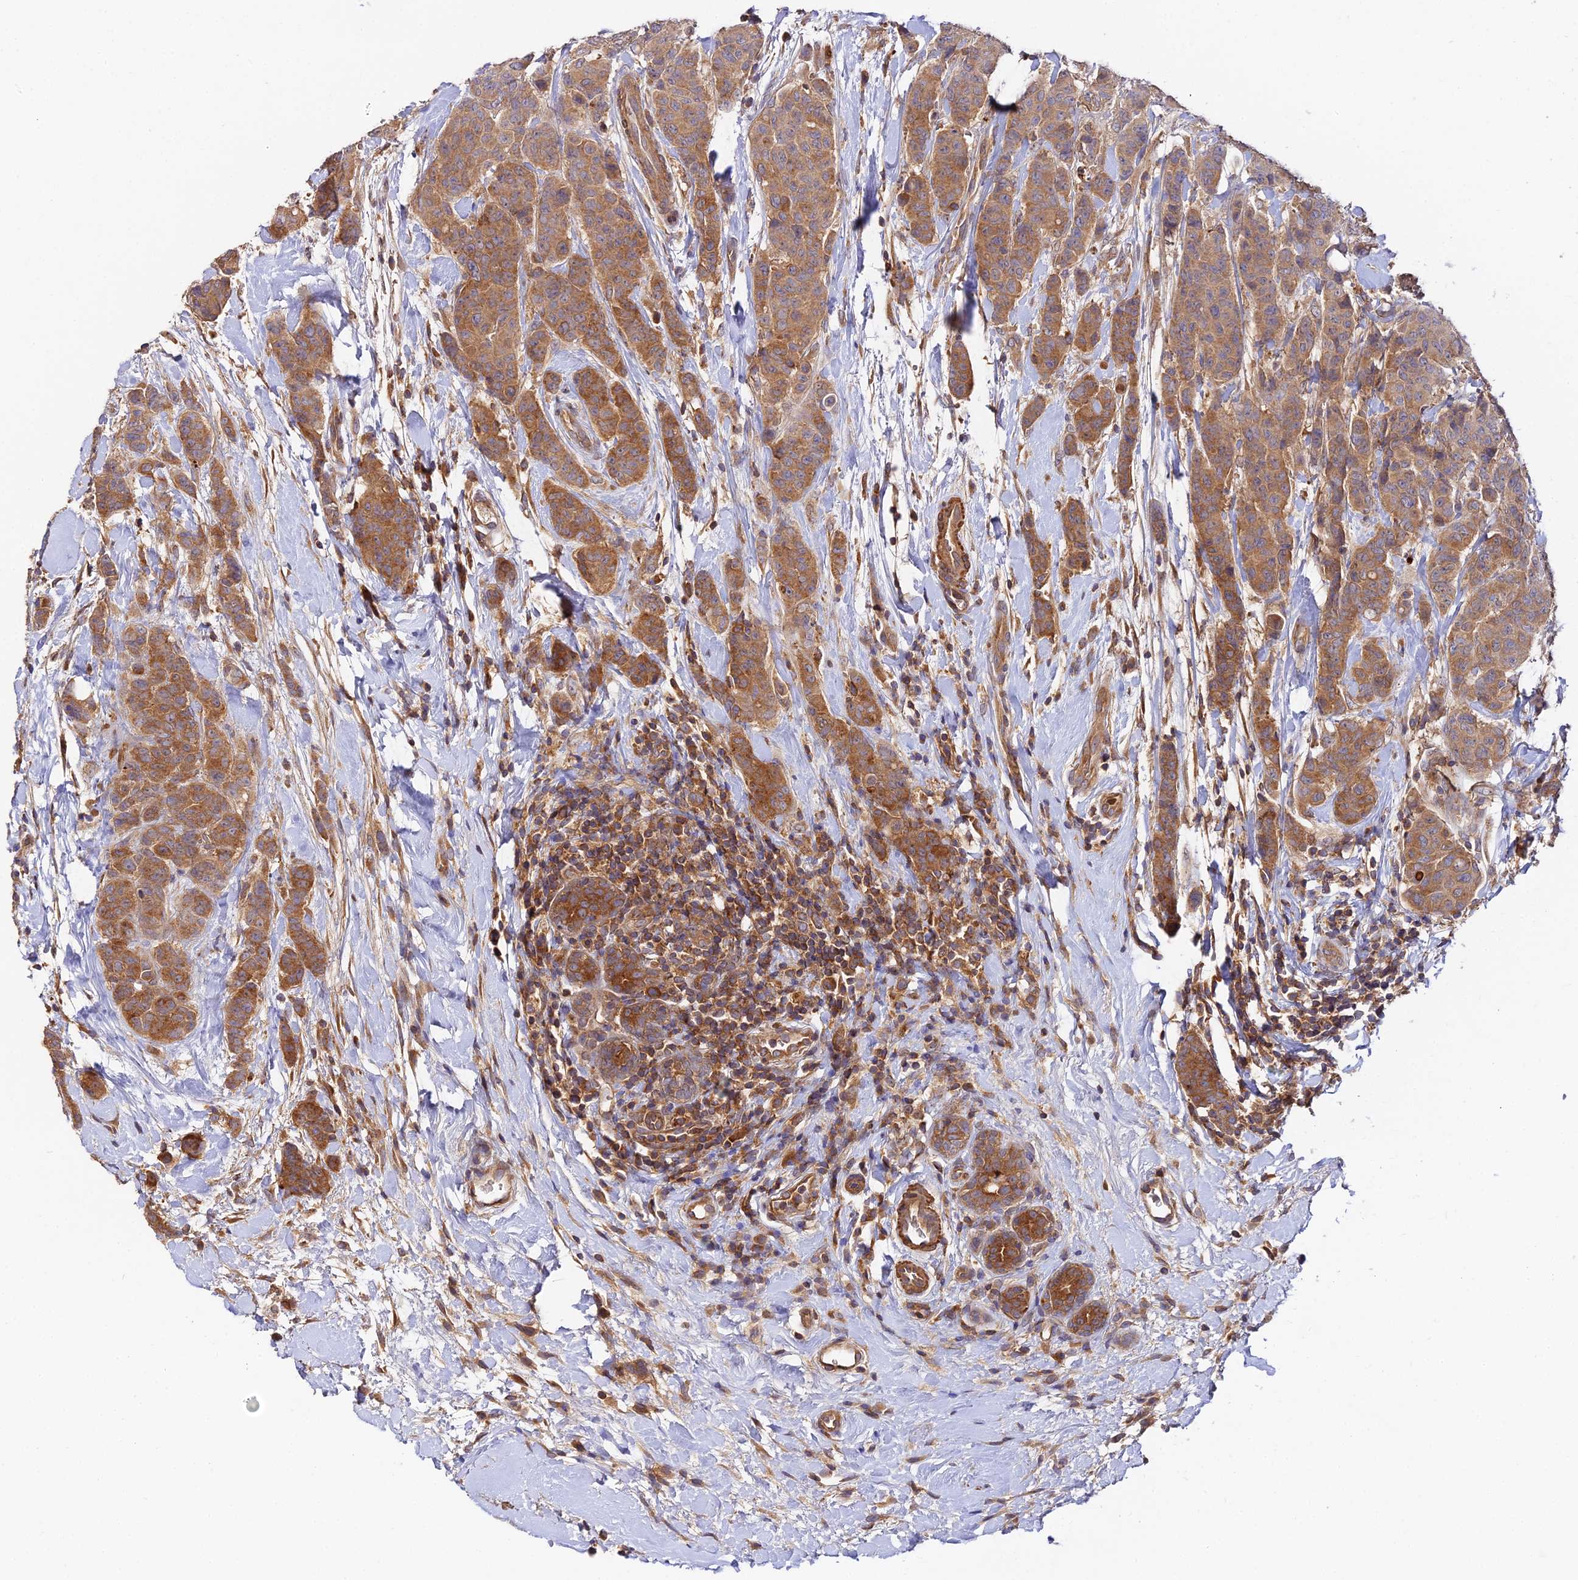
{"staining": {"intensity": "moderate", "quantity": ">75%", "location": "cytoplasmic/membranous"}, "tissue": "breast cancer", "cell_type": "Tumor cells", "image_type": "cancer", "snomed": [{"axis": "morphology", "description": "Duct carcinoma"}, {"axis": "topography", "description": "Breast"}], "caption": "IHC of human breast cancer (infiltrating ductal carcinoma) shows medium levels of moderate cytoplasmic/membranous positivity in approximately >75% of tumor cells.", "gene": "TRIM26", "patient": {"sex": "female", "age": 40}}